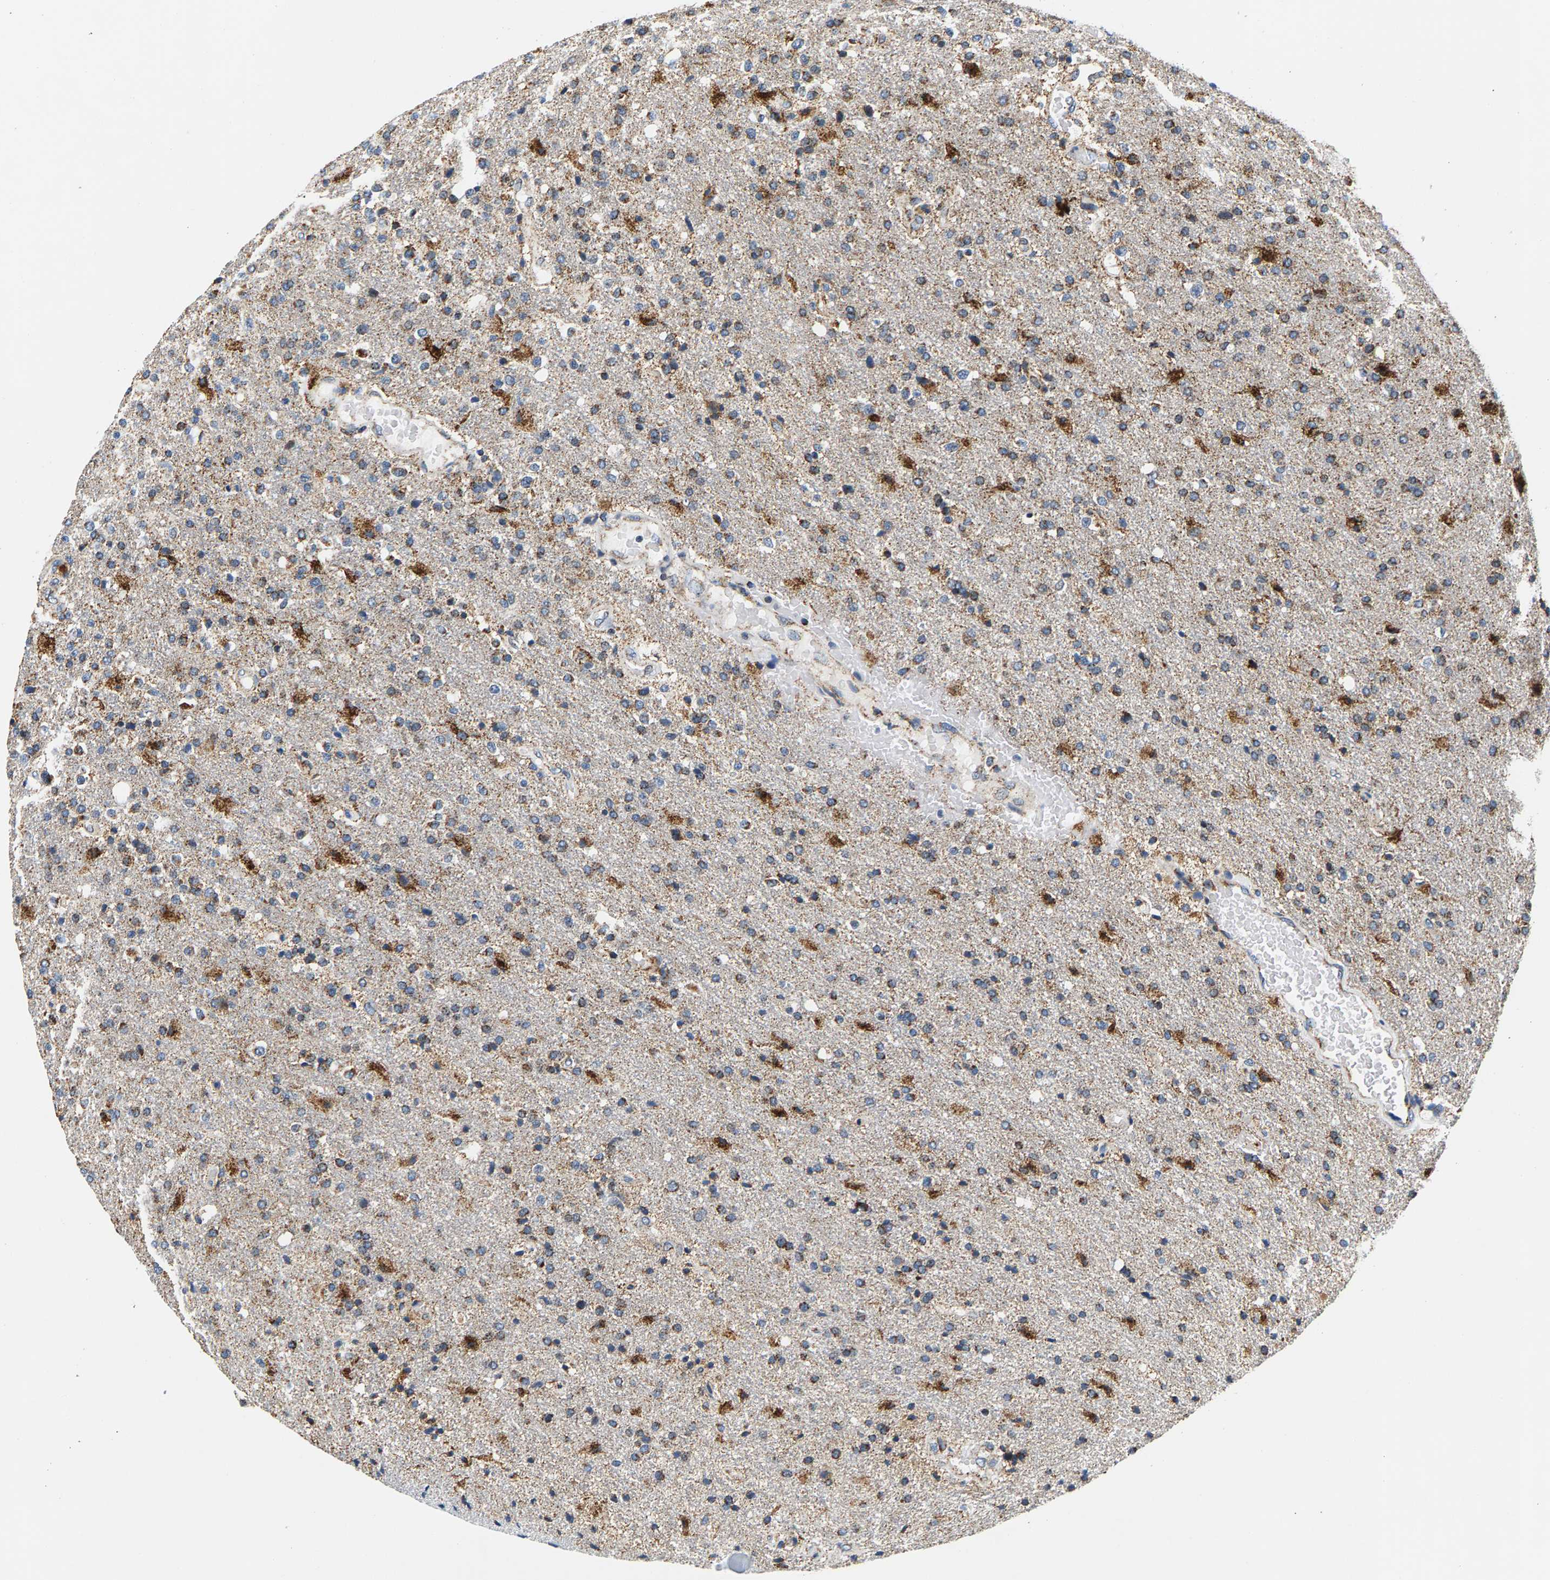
{"staining": {"intensity": "moderate", "quantity": ">75%", "location": "cytoplasmic/membranous"}, "tissue": "glioma", "cell_type": "Tumor cells", "image_type": "cancer", "snomed": [{"axis": "morphology", "description": "Glioma, malignant, High grade"}, {"axis": "topography", "description": "Brain"}], "caption": "Immunohistochemical staining of human glioma reveals medium levels of moderate cytoplasmic/membranous protein expression in approximately >75% of tumor cells. The staining was performed using DAB (3,3'-diaminobenzidine), with brown indicating positive protein expression. Nuclei are stained blue with hematoxylin.", "gene": "PDE1A", "patient": {"sex": "male", "age": 72}}